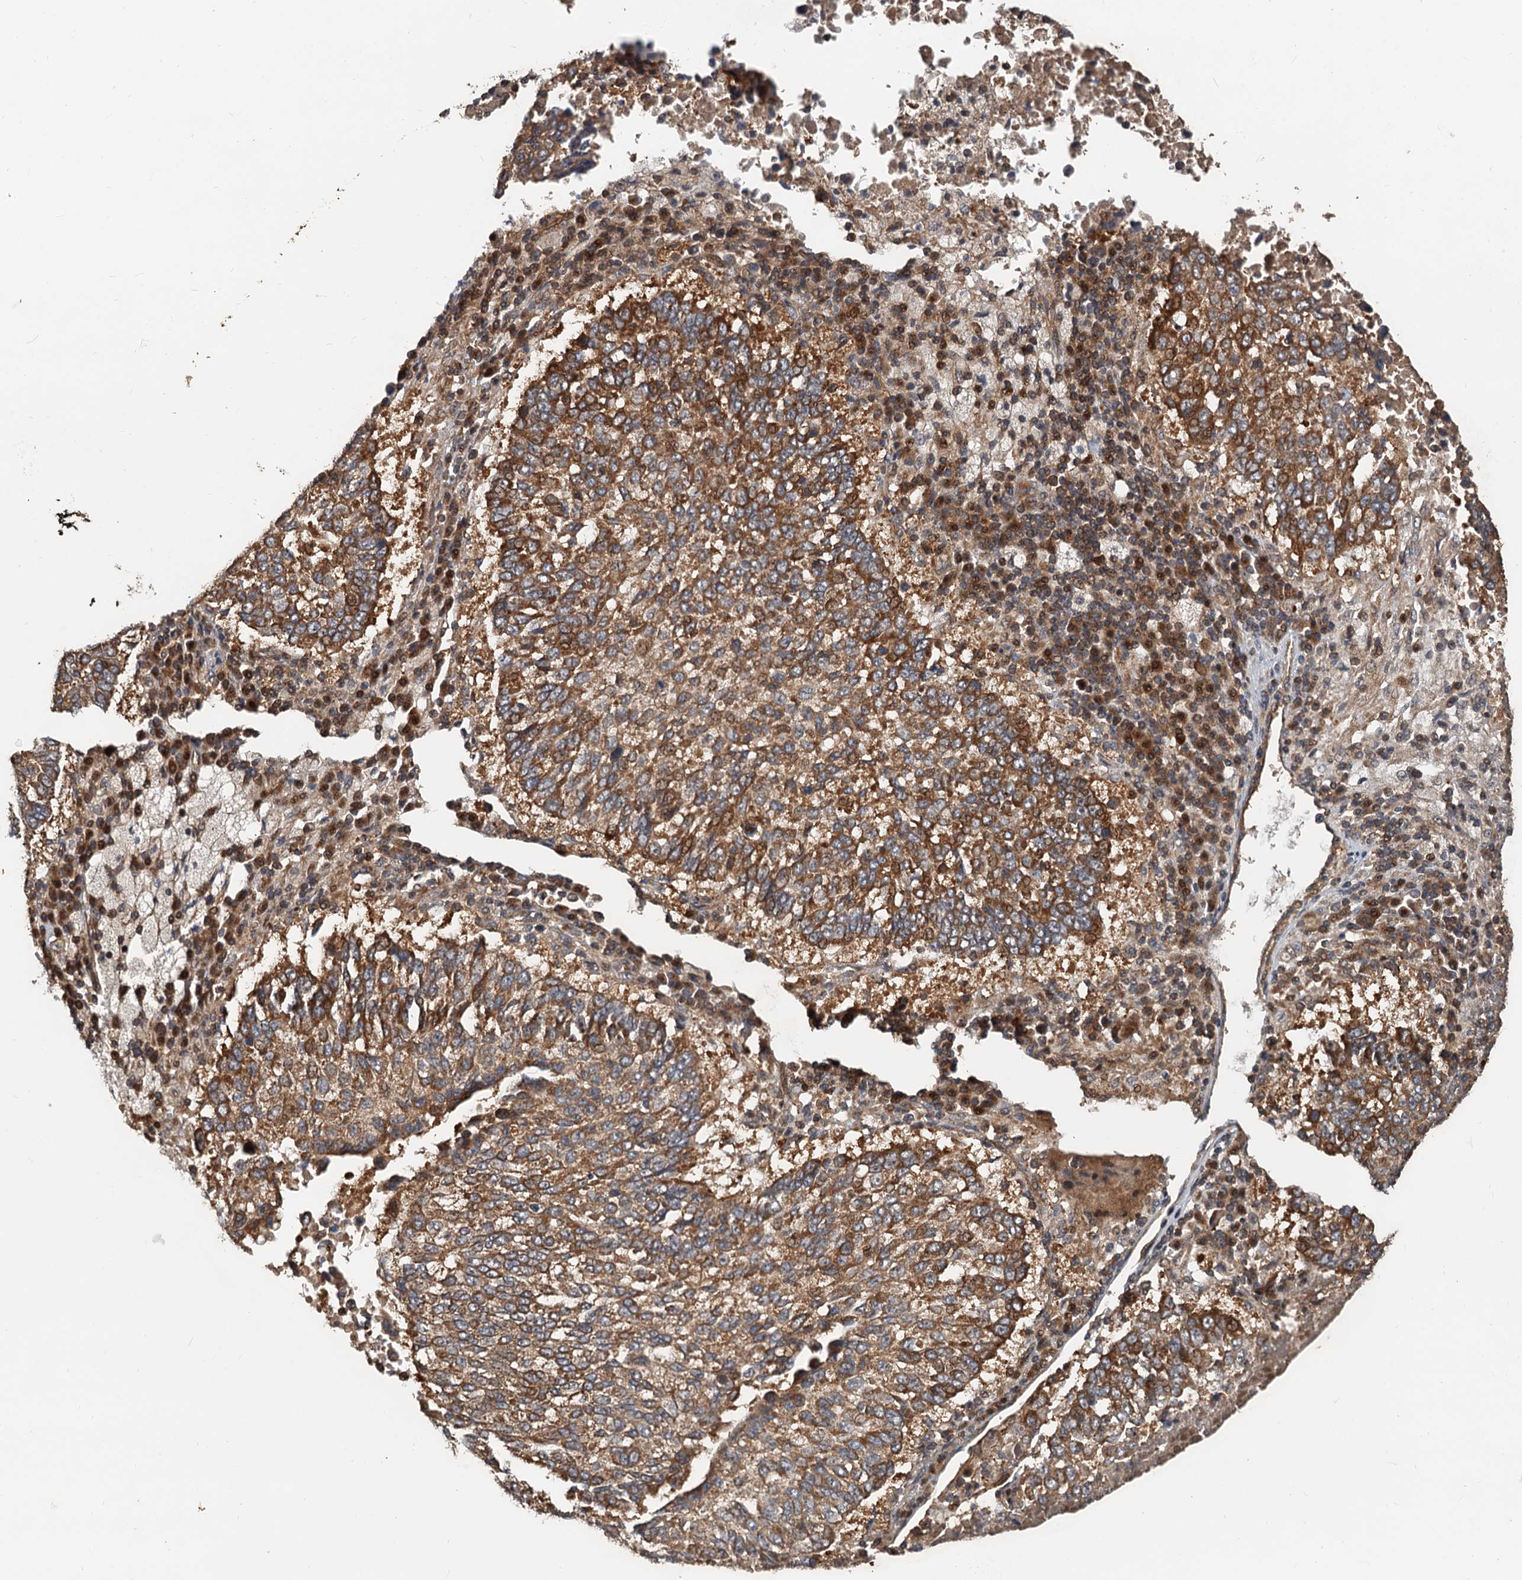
{"staining": {"intensity": "moderate", "quantity": ">75%", "location": "cytoplasmic/membranous"}, "tissue": "lung cancer", "cell_type": "Tumor cells", "image_type": "cancer", "snomed": [{"axis": "morphology", "description": "Squamous cell carcinoma, NOS"}, {"axis": "topography", "description": "Lung"}], "caption": "This is an image of immunohistochemistry staining of squamous cell carcinoma (lung), which shows moderate positivity in the cytoplasmic/membranous of tumor cells.", "gene": "DEXI", "patient": {"sex": "male", "age": 73}}